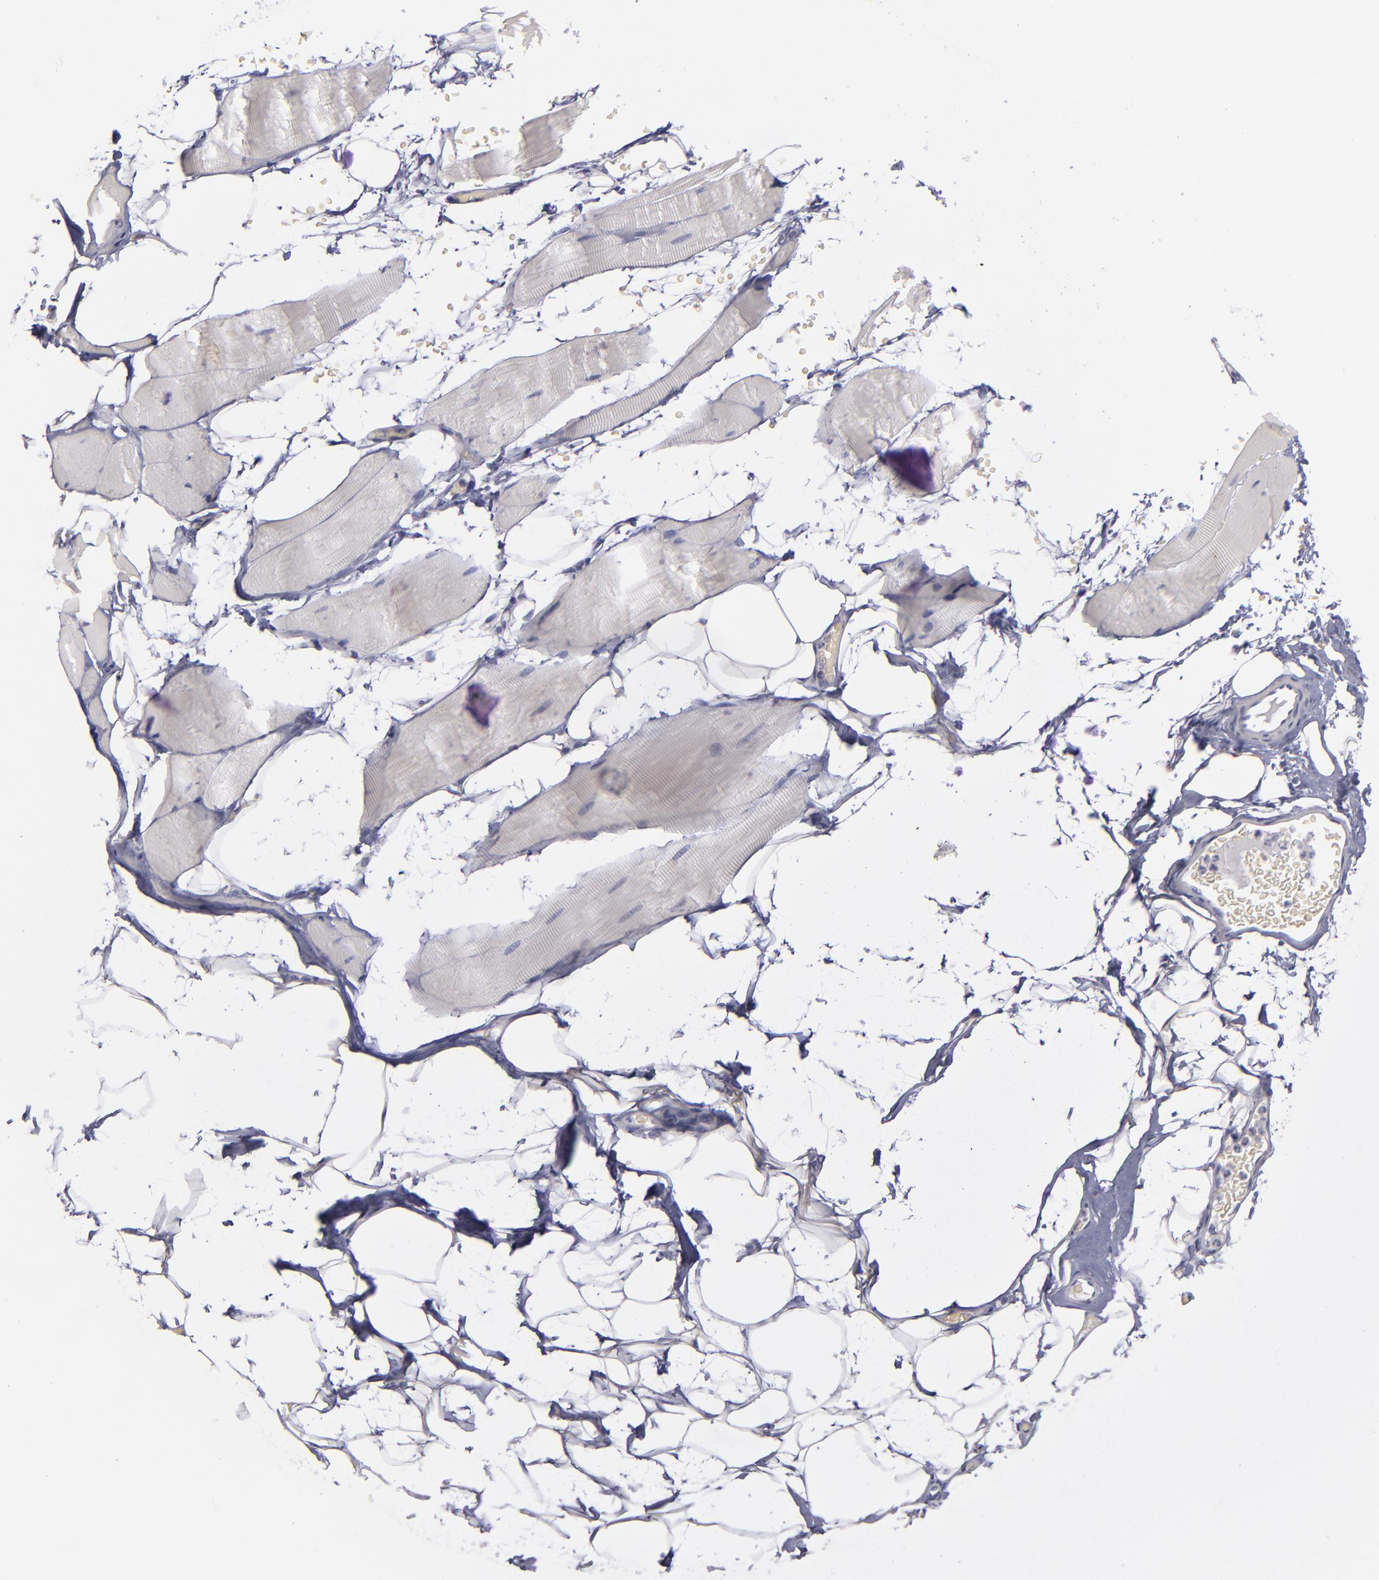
{"staining": {"intensity": "negative", "quantity": "none", "location": "none"}, "tissue": "skeletal muscle", "cell_type": "Myocytes", "image_type": "normal", "snomed": [{"axis": "morphology", "description": "Normal tissue, NOS"}, {"axis": "topography", "description": "Skeletal muscle"}, {"axis": "topography", "description": "Parathyroid gland"}], "caption": "Immunohistochemical staining of normal human skeletal muscle reveals no significant positivity in myocytes.", "gene": "ANPEP", "patient": {"sex": "female", "age": 37}}